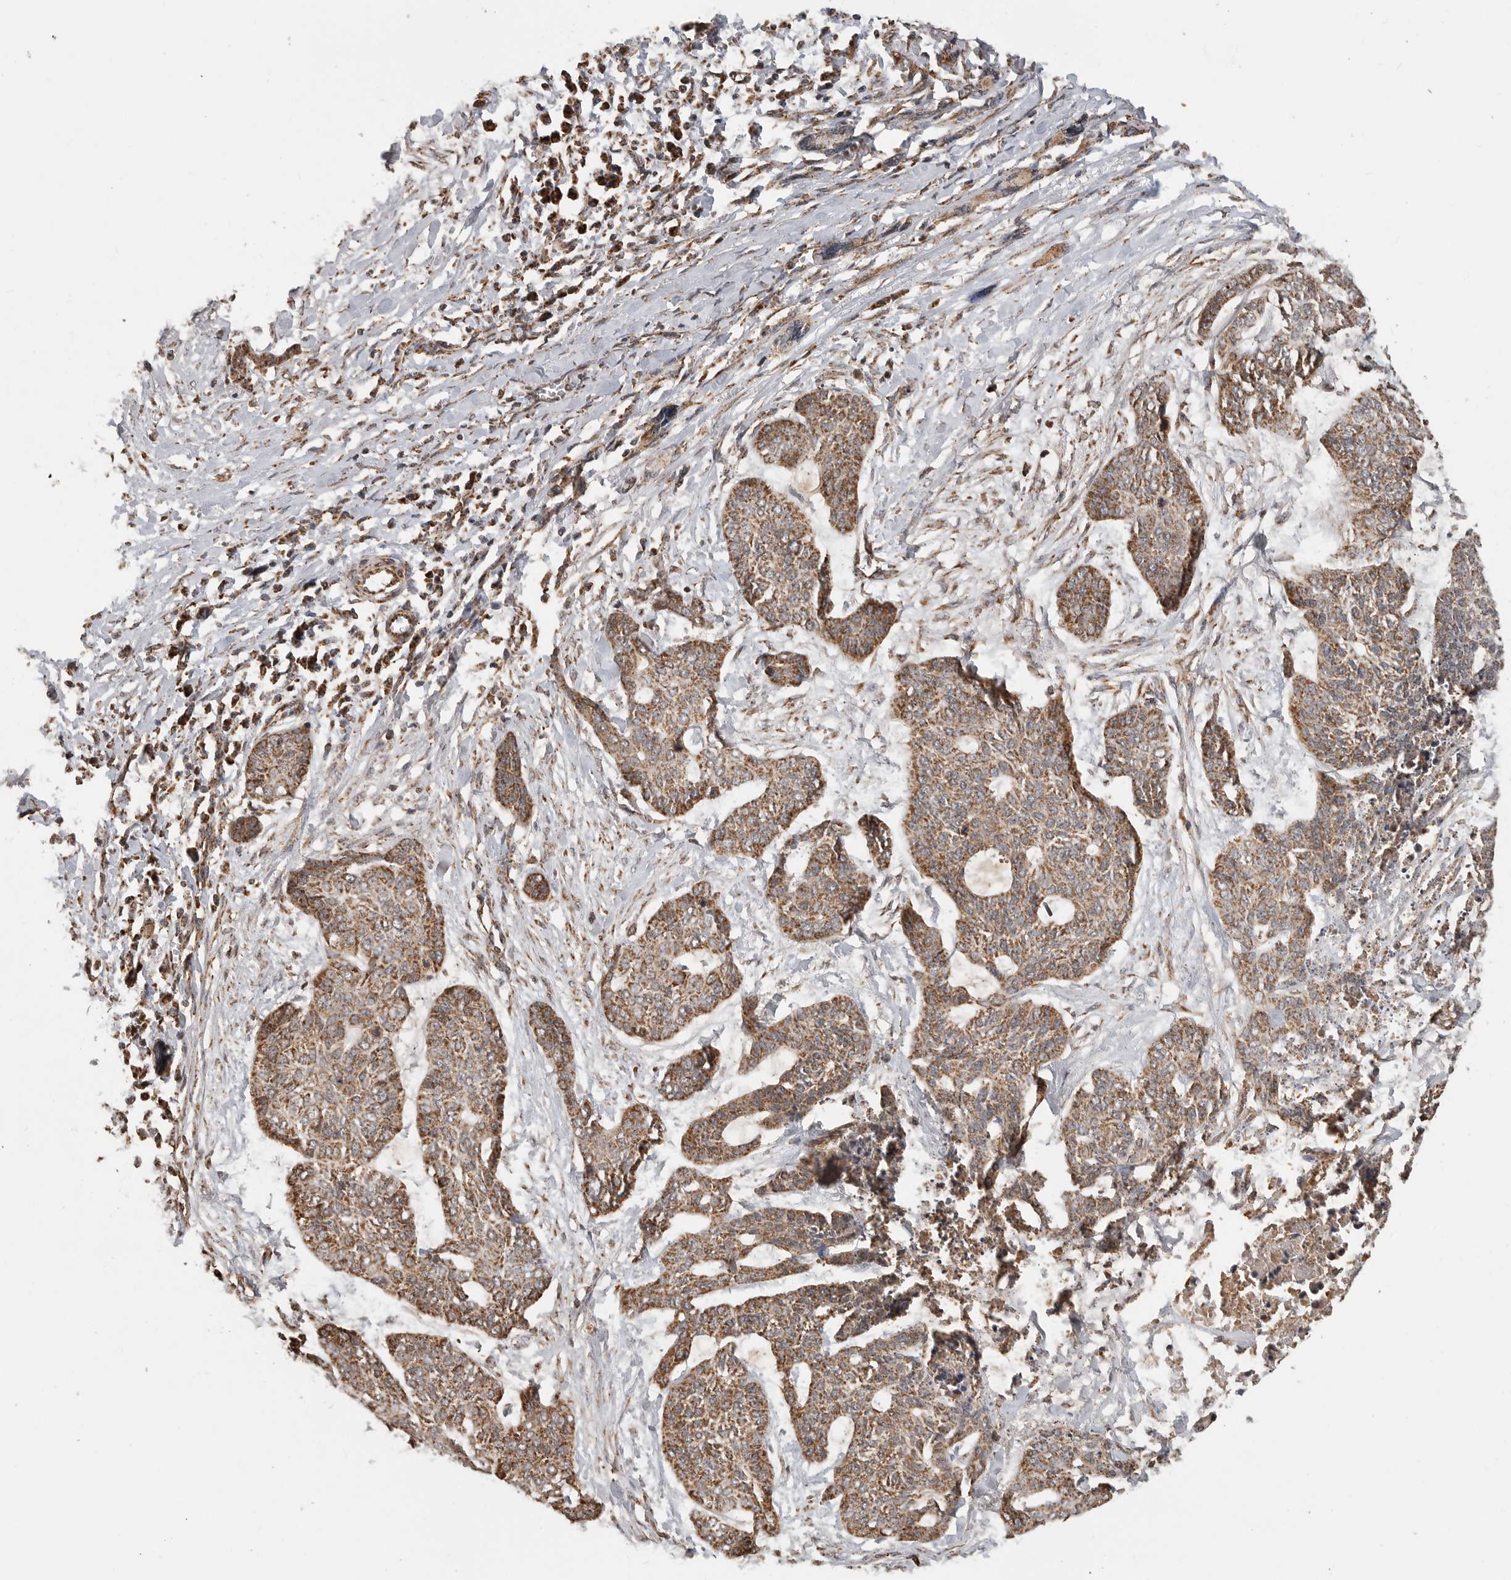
{"staining": {"intensity": "moderate", "quantity": ">75%", "location": "cytoplasmic/membranous"}, "tissue": "skin cancer", "cell_type": "Tumor cells", "image_type": "cancer", "snomed": [{"axis": "morphology", "description": "Basal cell carcinoma"}, {"axis": "topography", "description": "Skin"}], "caption": "Skin cancer (basal cell carcinoma) stained for a protein demonstrates moderate cytoplasmic/membranous positivity in tumor cells. (Brightfield microscopy of DAB IHC at high magnification).", "gene": "GCNT2", "patient": {"sex": "female", "age": 64}}